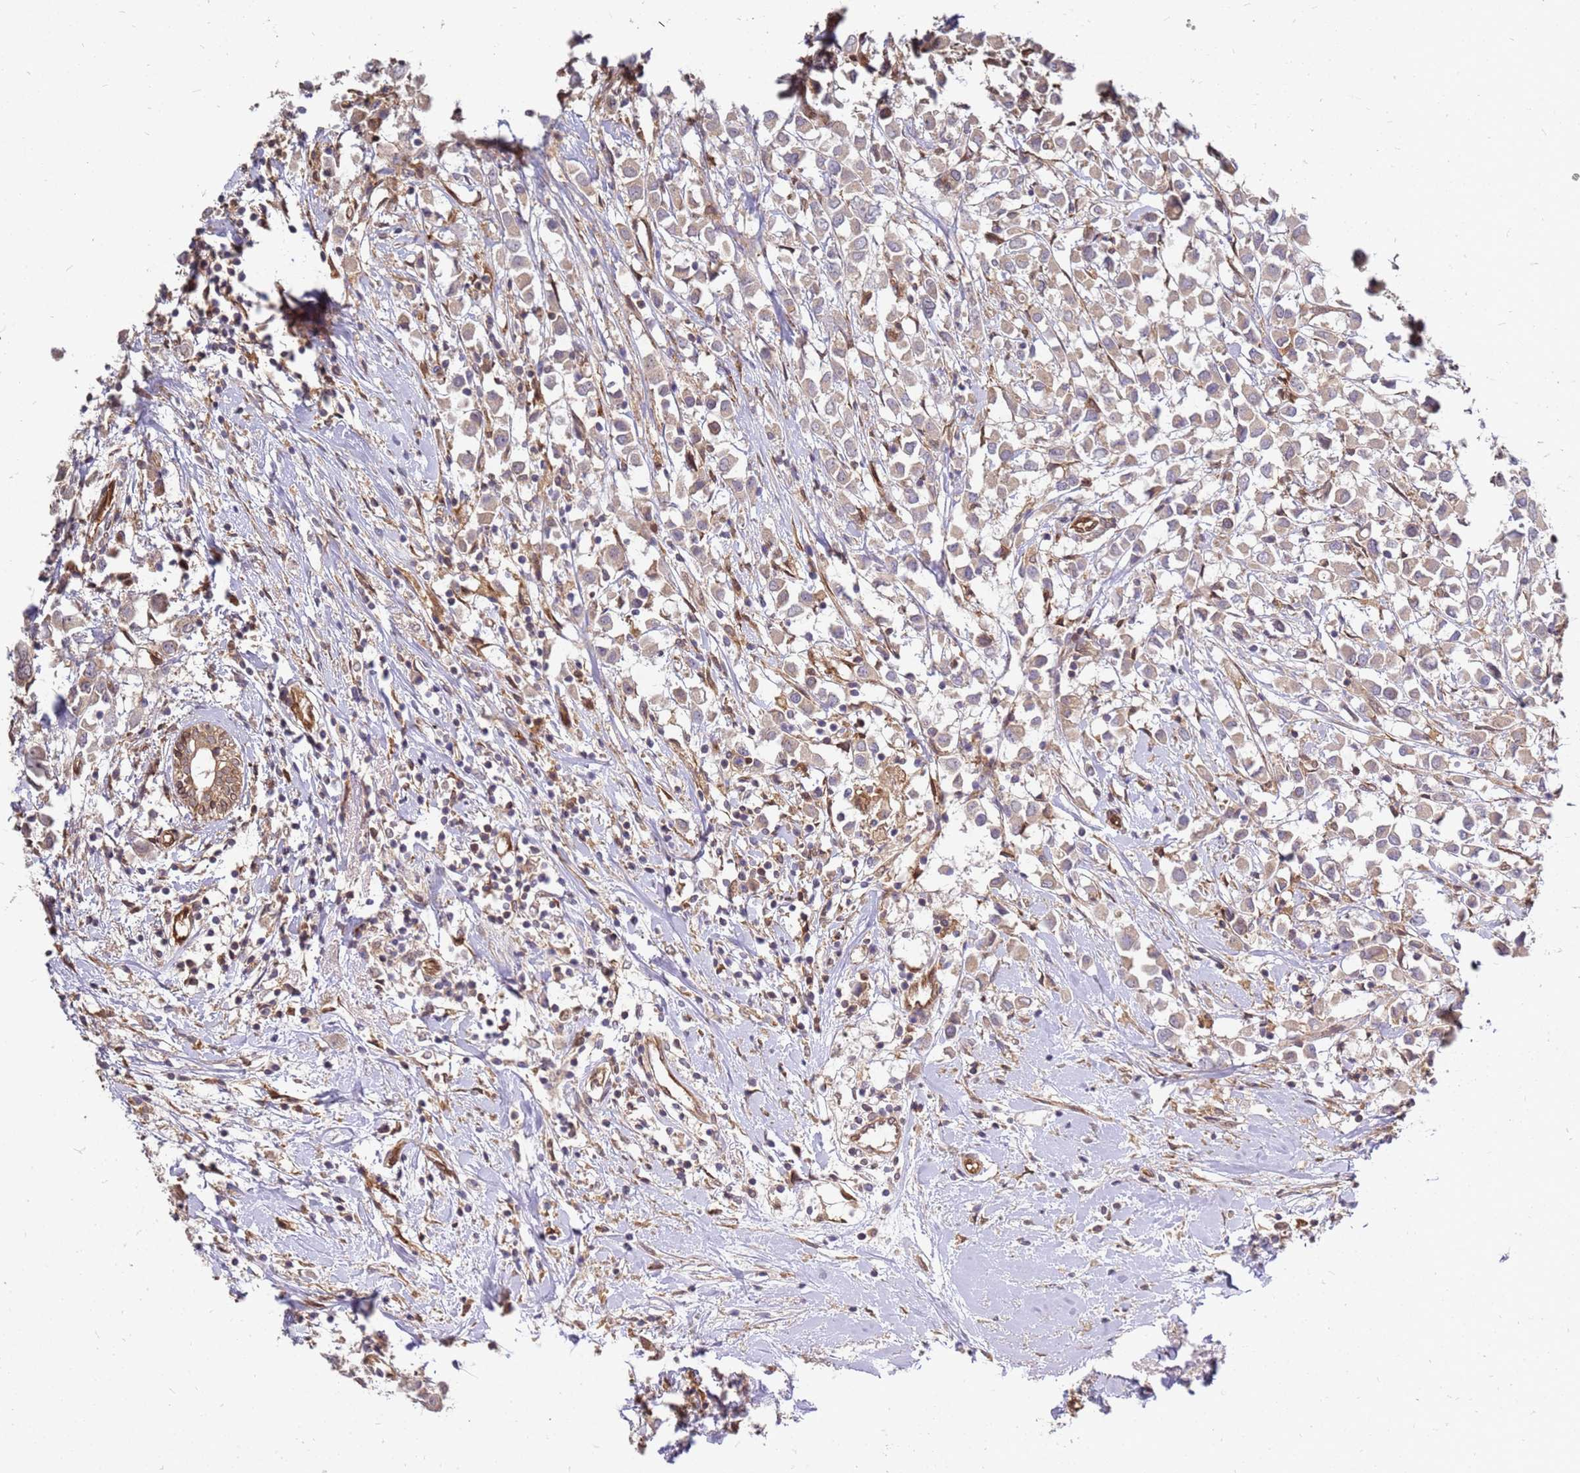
{"staining": {"intensity": "weak", "quantity": ">75%", "location": "cytoplasmic/membranous"}, "tissue": "breast cancer", "cell_type": "Tumor cells", "image_type": "cancer", "snomed": [{"axis": "morphology", "description": "Duct carcinoma"}, {"axis": "topography", "description": "Breast"}], "caption": "Tumor cells demonstrate weak cytoplasmic/membranous positivity in approximately >75% of cells in breast cancer (infiltrating ductal carcinoma). Using DAB (3,3'-diaminobenzidine) (brown) and hematoxylin (blue) stains, captured at high magnification using brightfield microscopy.", "gene": "NUDT14", "patient": {"sex": "female", "age": 61}}